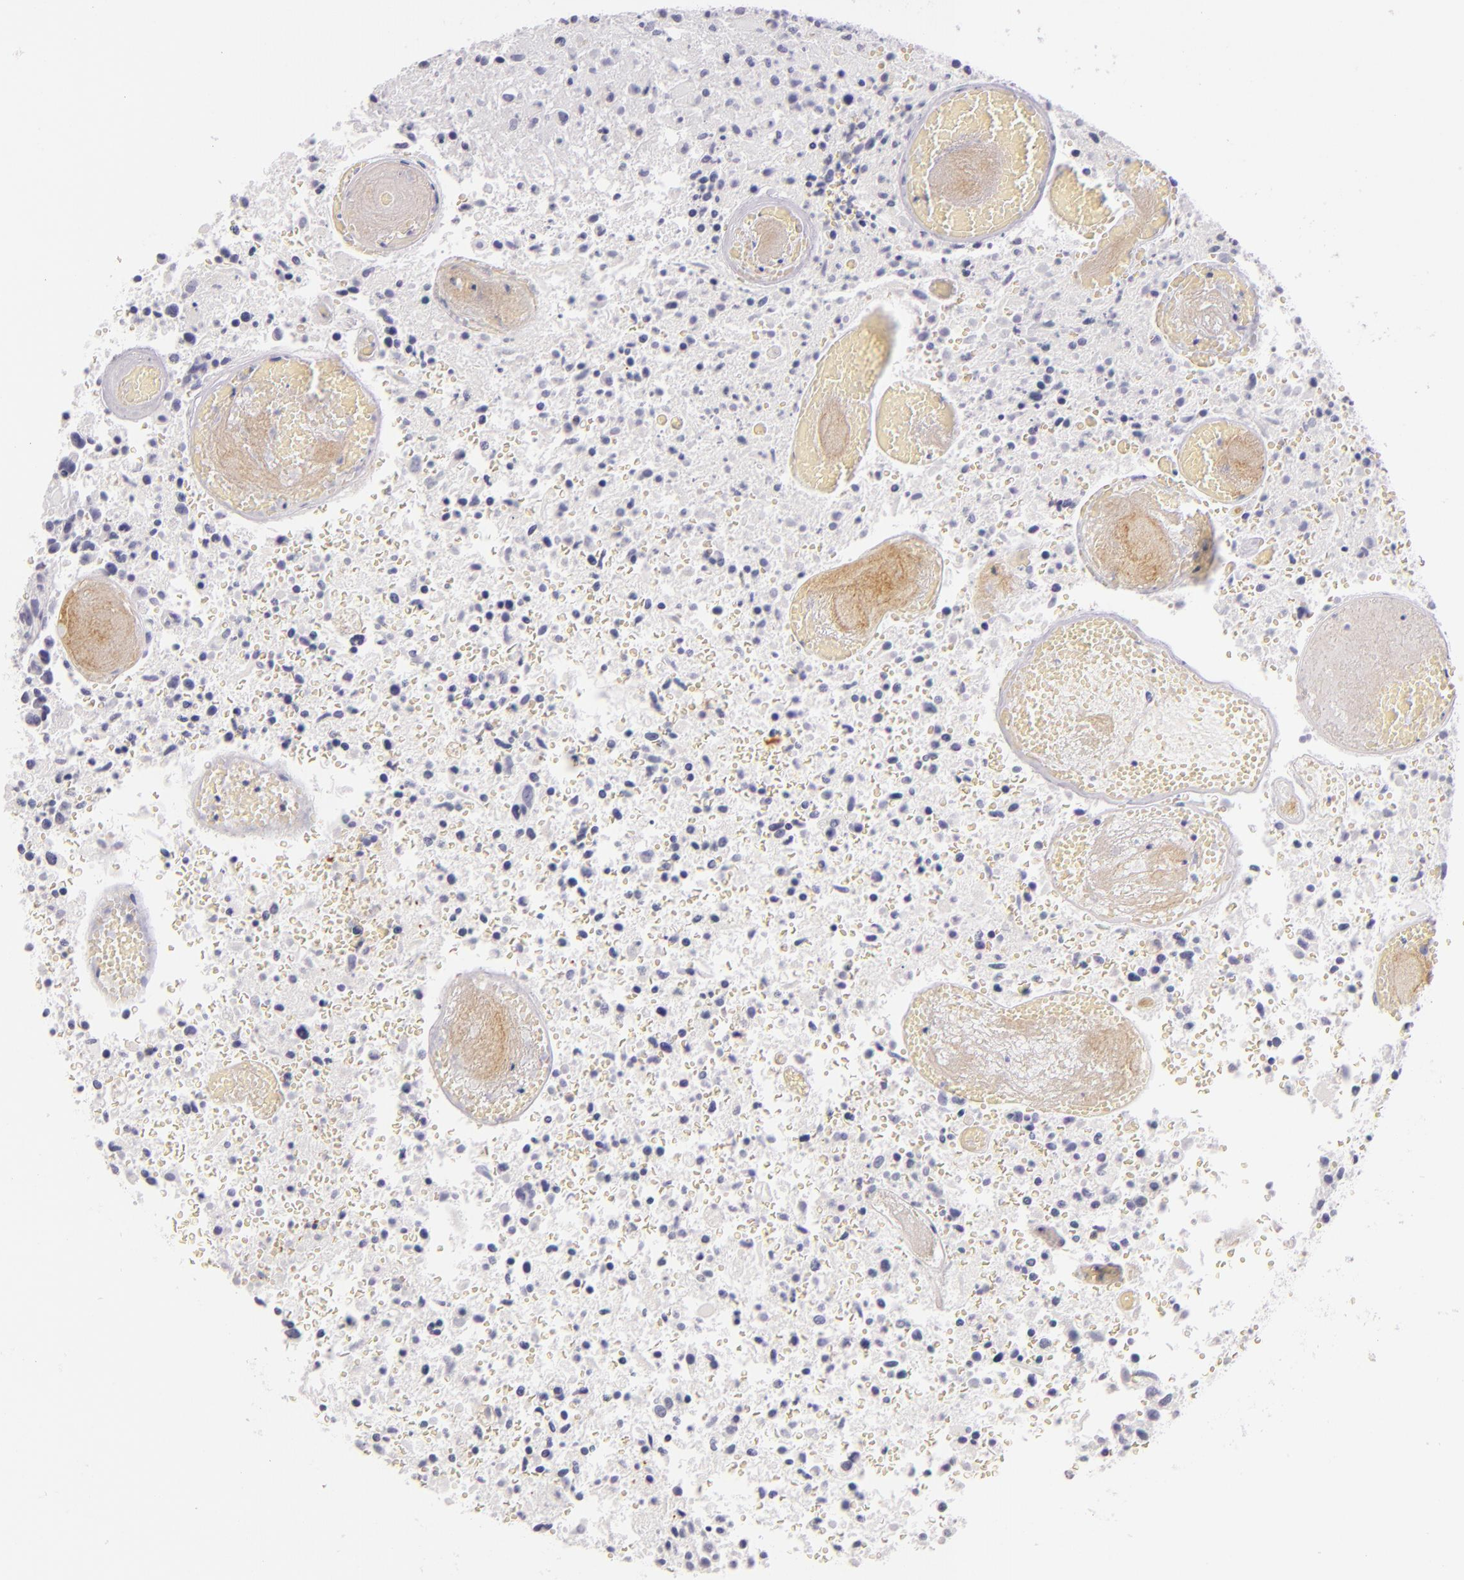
{"staining": {"intensity": "negative", "quantity": "none", "location": "none"}, "tissue": "glioma", "cell_type": "Tumor cells", "image_type": "cancer", "snomed": [{"axis": "morphology", "description": "Glioma, malignant, High grade"}, {"axis": "topography", "description": "Brain"}], "caption": "Photomicrograph shows no significant protein positivity in tumor cells of malignant glioma (high-grade). Brightfield microscopy of immunohistochemistry stained with DAB (brown) and hematoxylin (blue), captured at high magnification.", "gene": "LAT", "patient": {"sex": "male", "age": 72}}